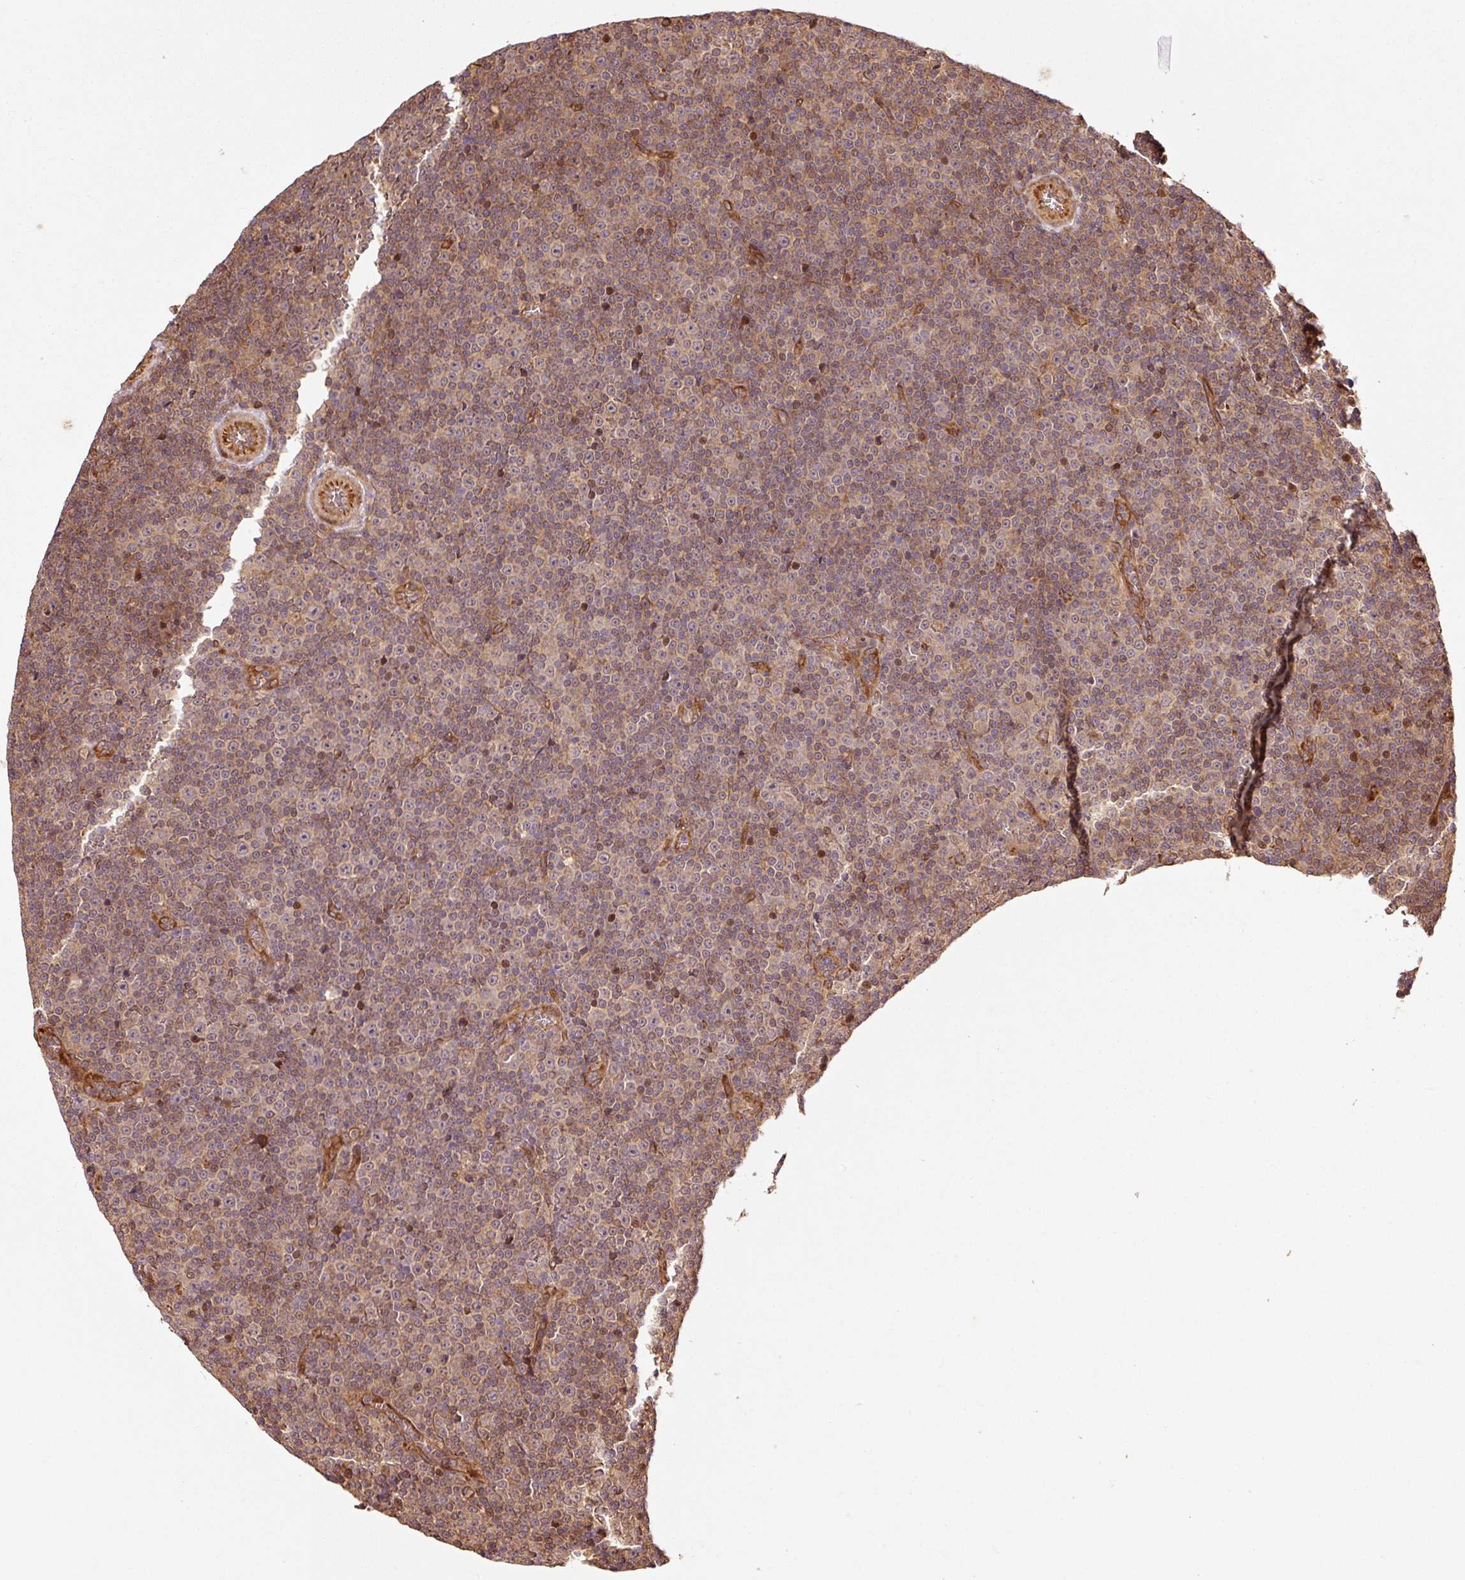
{"staining": {"intensity": "weak", "quantity": "25%-75%", "location": "cytoplasmic/membranous"}, "tissue": "lymphoma", "cell_type": "Tumor cells", "image_type": "cancer", "snomed": [{"axis": "morphology", "description": "Malignant lymphoma, non-Hodgkin's type, Low grade"}, {"axis": "topography", "description": "Lymph node"}], "caption": "IHC of low-grade malignant lymphoma, non-Hodgkin's type displays low levels of weak cytoplasmic/membranous staining in about 25%-75% of tumor cells.", "gene": "OXER1", "patient": {"sex": "female", "age": 67}}